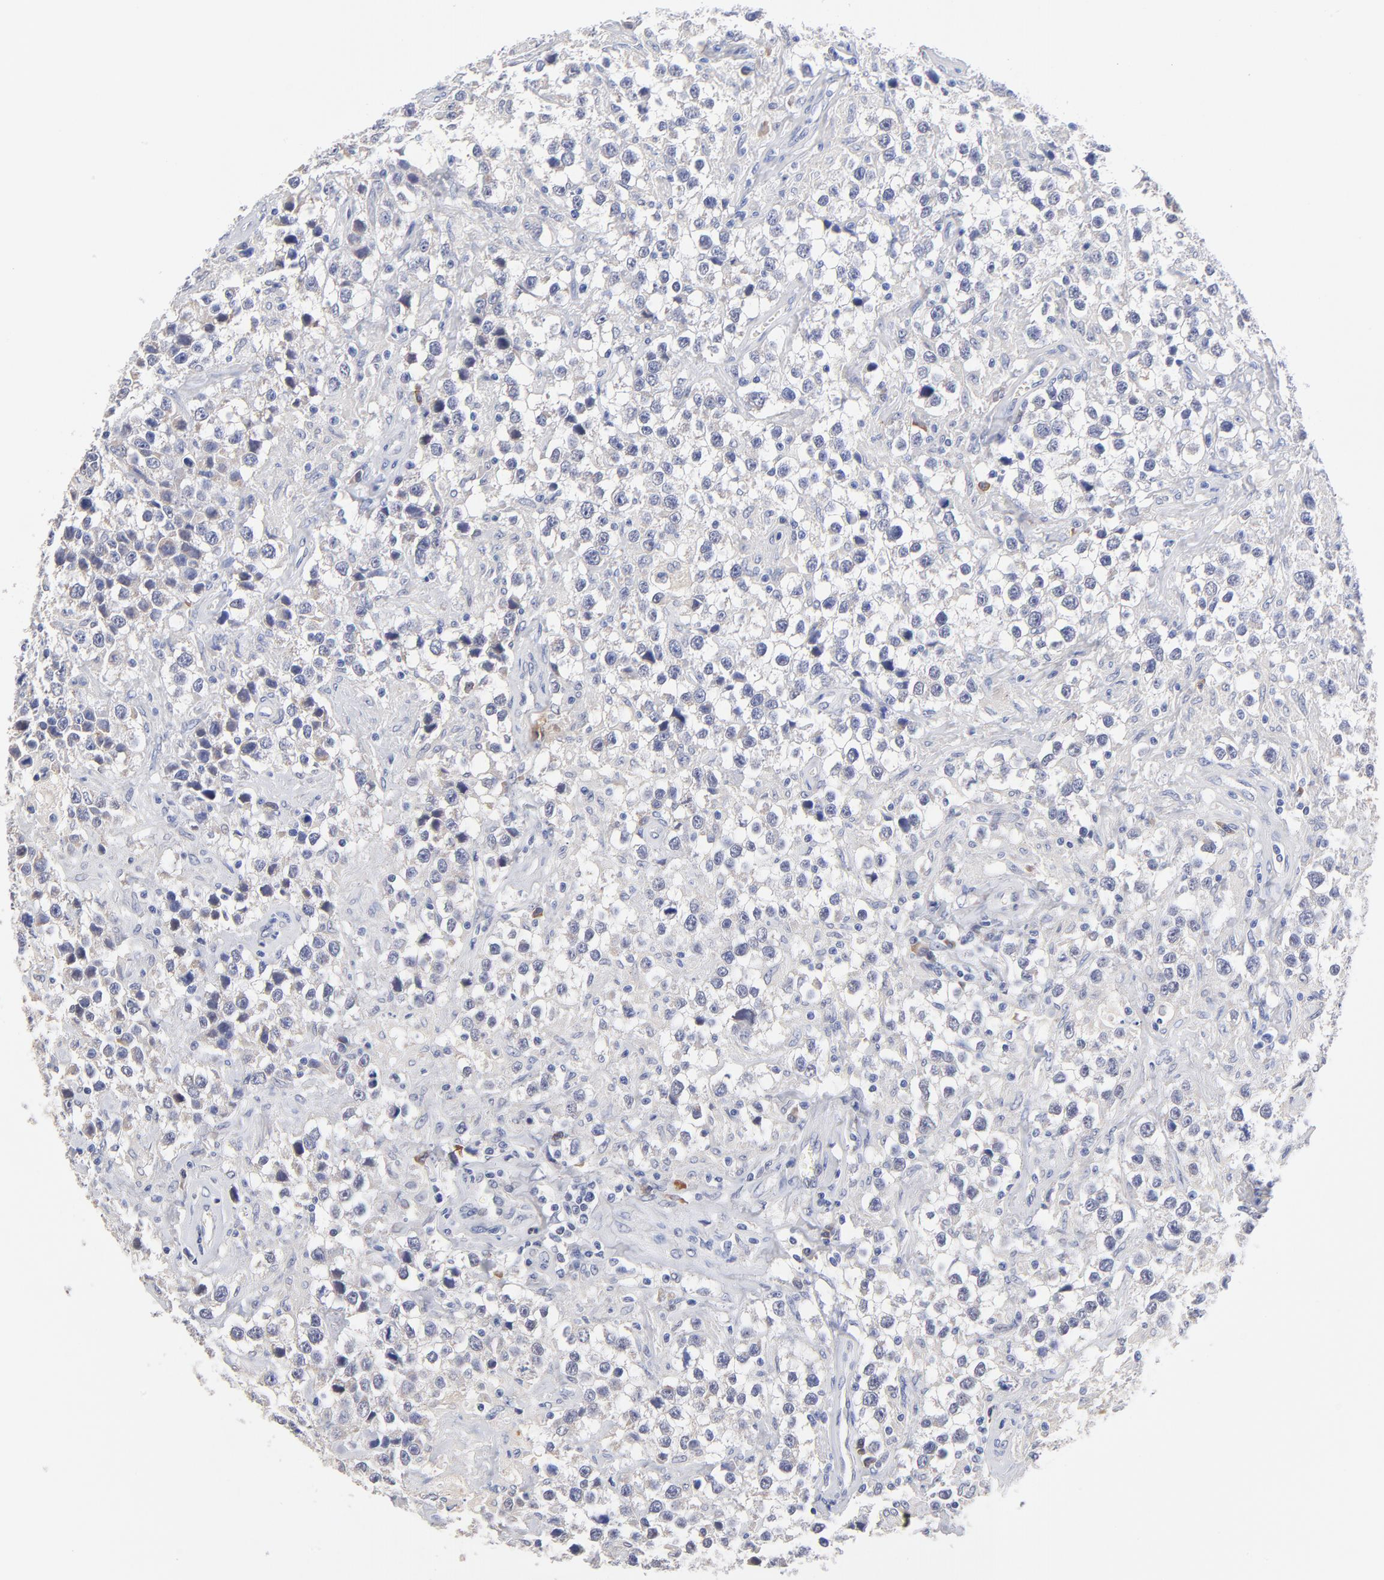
{"staining": {"intensity": "moderate", "quantity": "<25%", "location": "cytoplasmic/membranous"}, "tissue": "testis cancer", "cell_type": "Tumor cells", "image_type": "cancer", "snomed": [{"axis": "morphology", "description": "Seminoma, NOS"}, {"axis": "topography", "description": "Testis"}], "caption": "The micrograph displays immunohistochemical staining of testis cancer (seminoma). There is moderate cytoplasmic/membranous staining is present in approximately <25% of tumor cells. Nuclei are stained in blue.", "gene": "TWNK", "patient": {"sex": "male", "age": 43}}